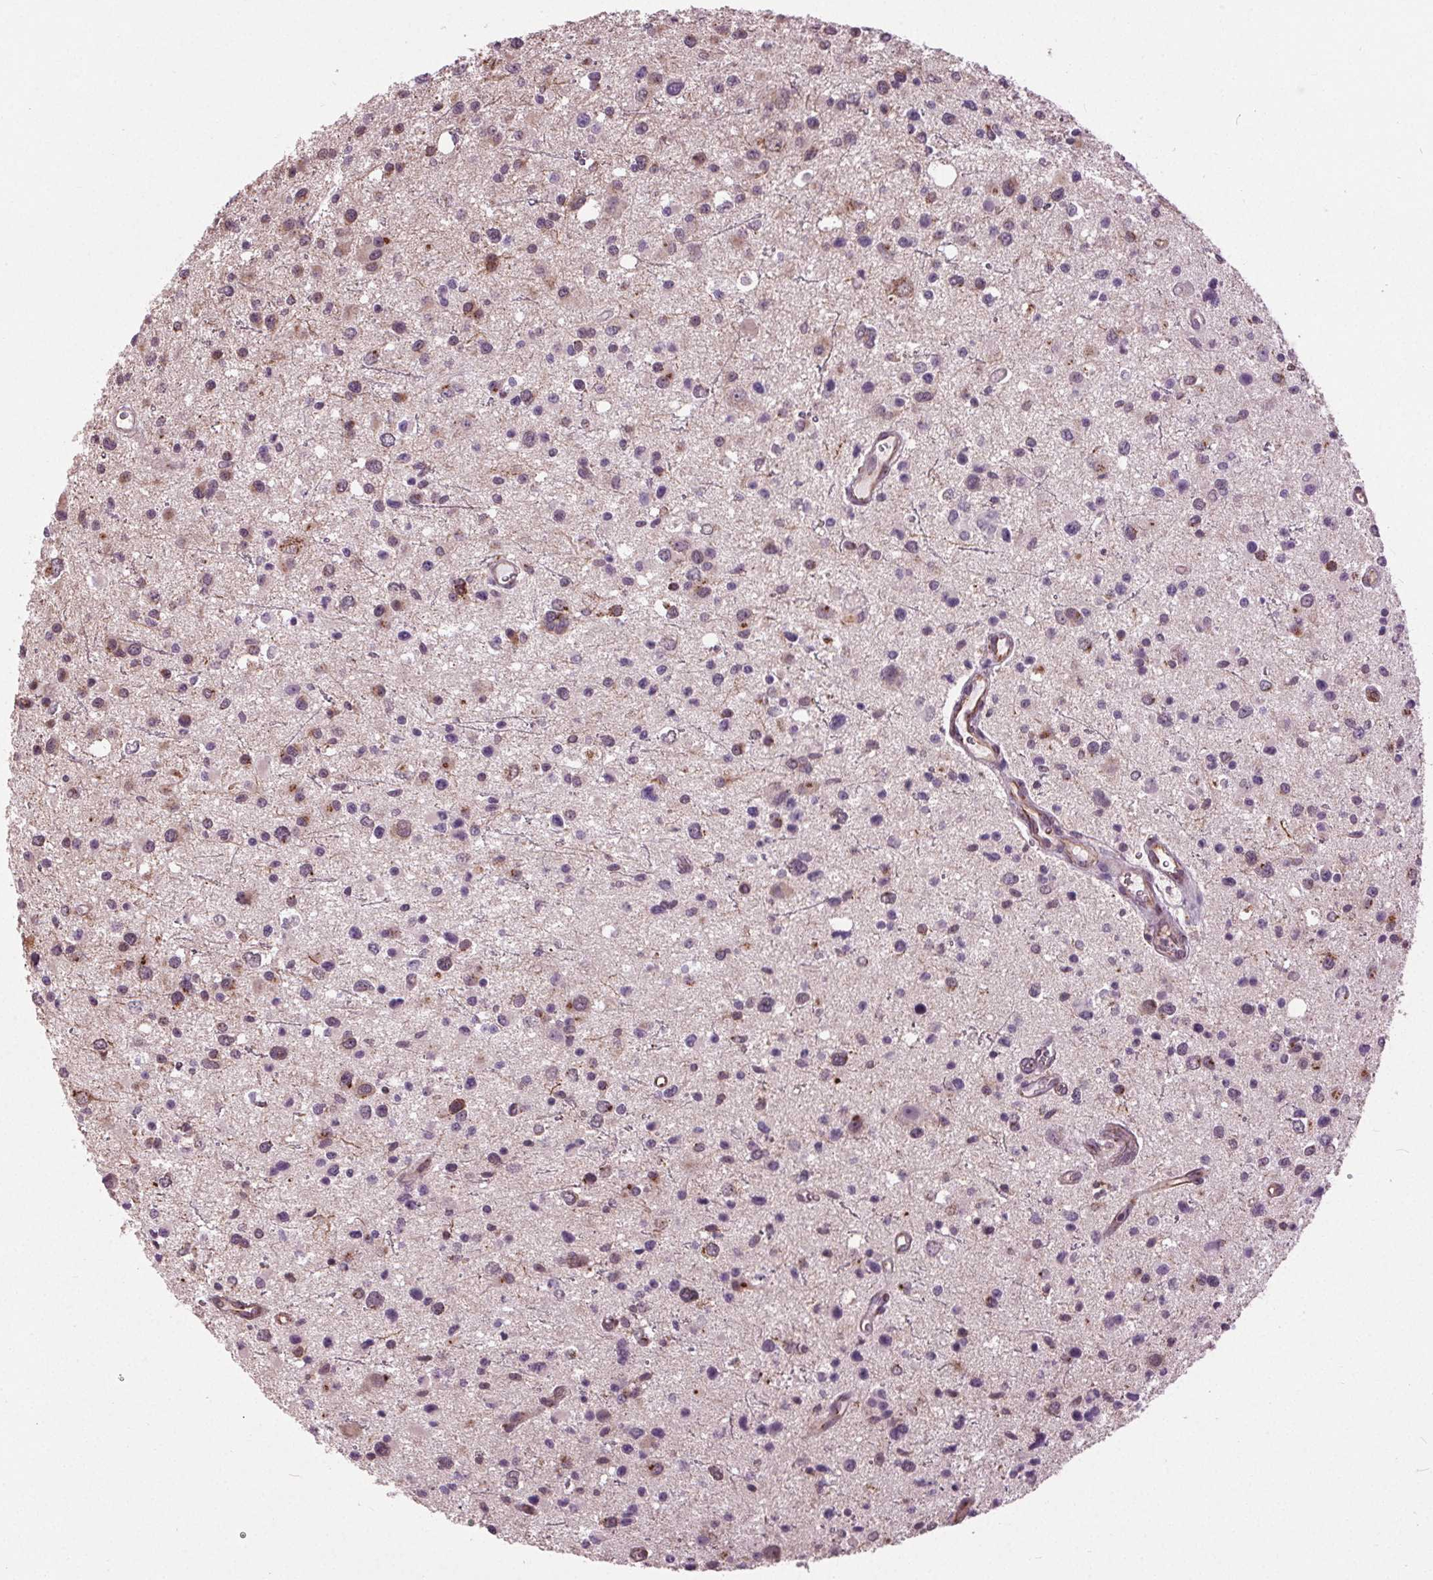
{"staining": {"intensity": "weak", "quantity": "25%-75%", "location": "cytoplasmic/membranous"}, "tissue": "glioma", "cell_type": "Tumor cells", "image_type": "cancer", "snomed": [{"axis": "morphology", "description": "Glioma, malignant, Low grade"}, {"axis": "topography", "description": "Brain"}], "caption": "Protein positivity by immunohistochemistry reveals weak cytoplasmic/membranous staining in approximately 25%-75% of tumor cells in malignant glioma (low-grade). (DAB = brown stain, brightfield microscopy at high magnification).", "gene": "BSDC1", "patient": {"sex": "male", "age": 43}}